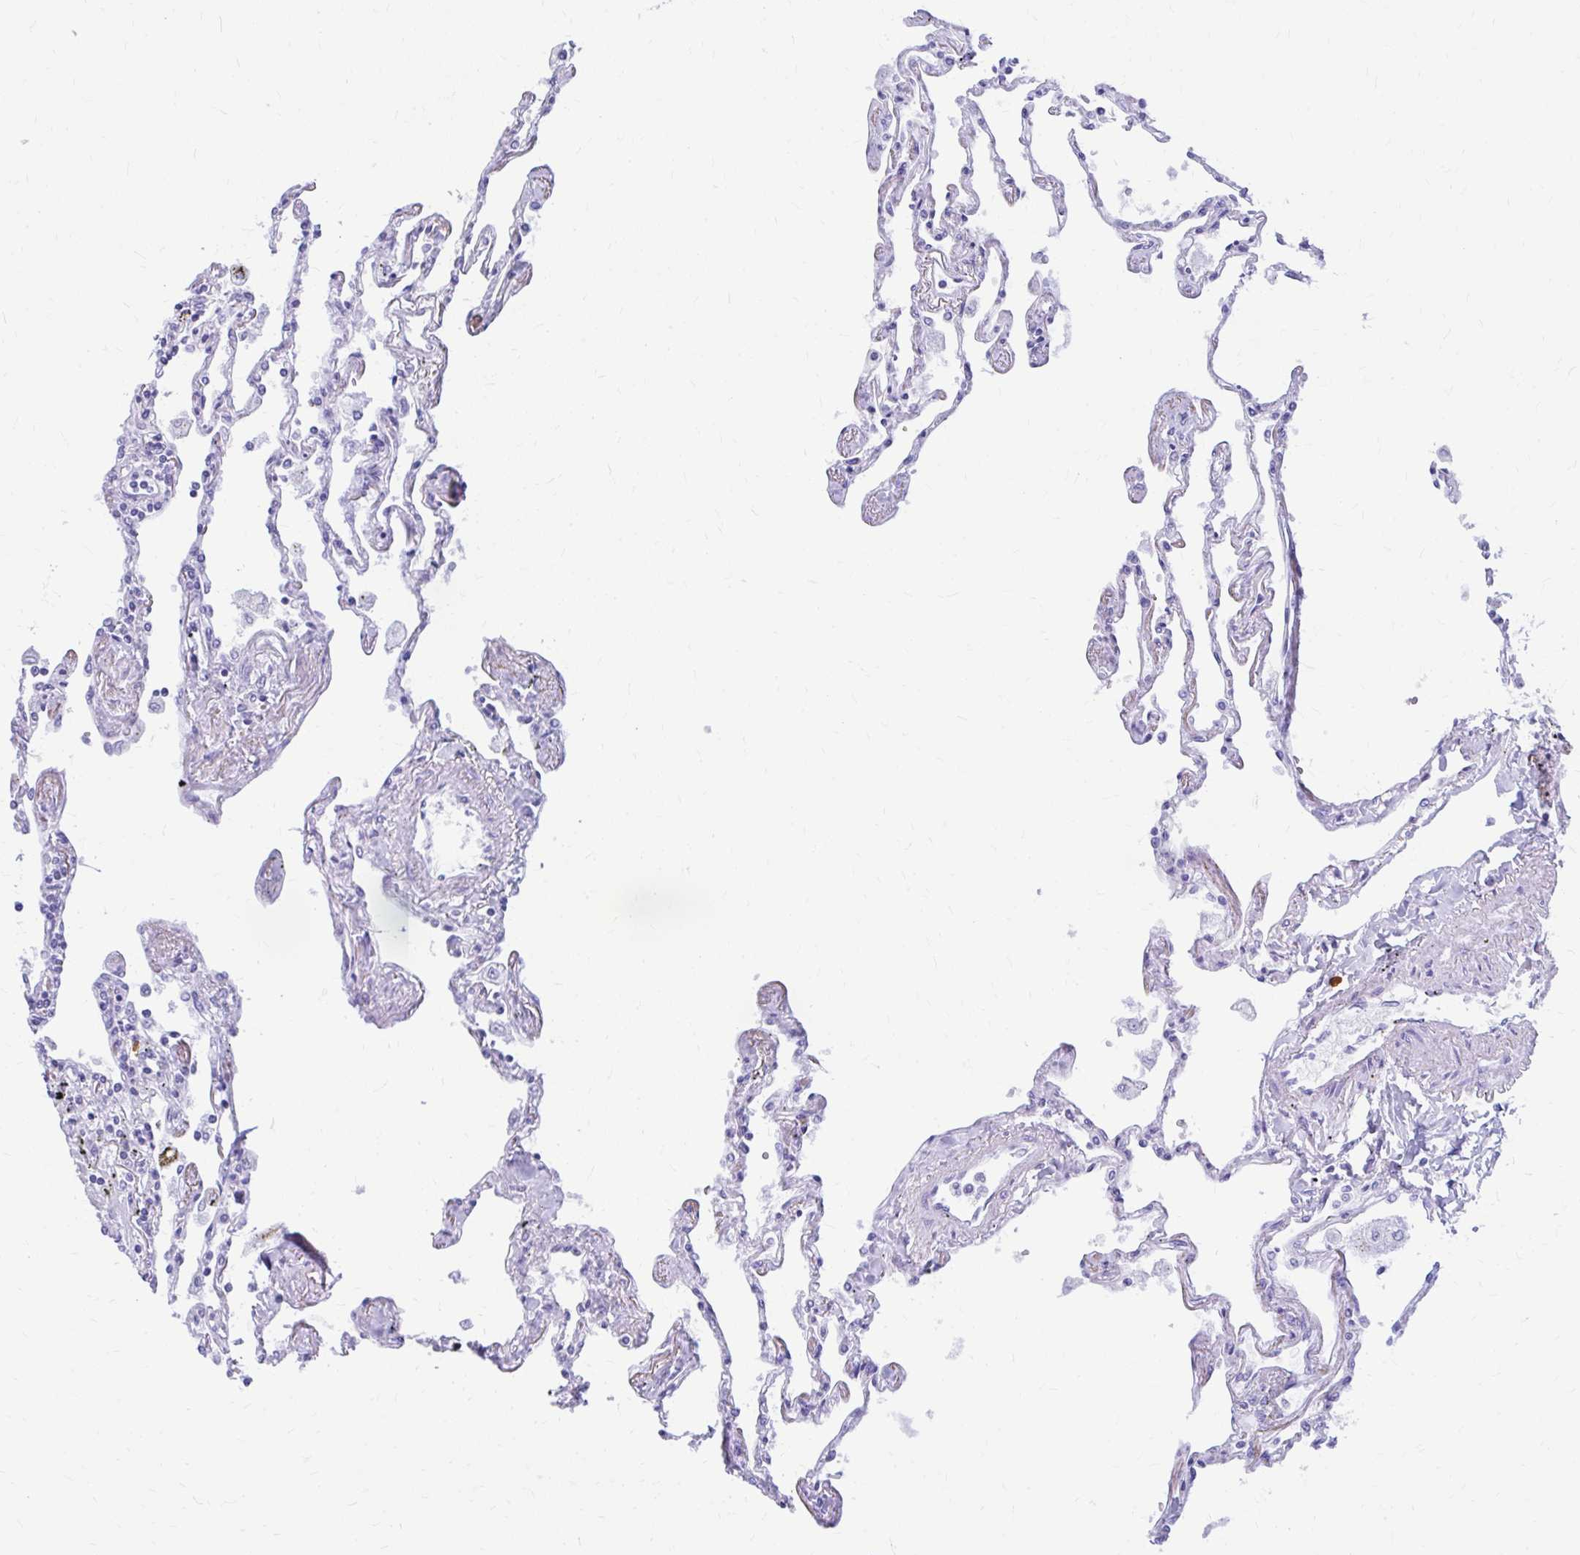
{"staining": {"intensity": "negative", "quantity": "none", "location": "none"}, "tissue": "lung", "cell_type": "Alveolar cells", "image_type": "normal", "snomed": [{"axis": "morphology", "description": "Normal tissue, NOS"}, {"axis": "topography", "description": "Lung"}], "caption": "This is an IHC image of unremarkable lung. There is no positivity in alveolar cells.", "gene": "NSG2", "patient": {"sex": "female", "age": 67}}